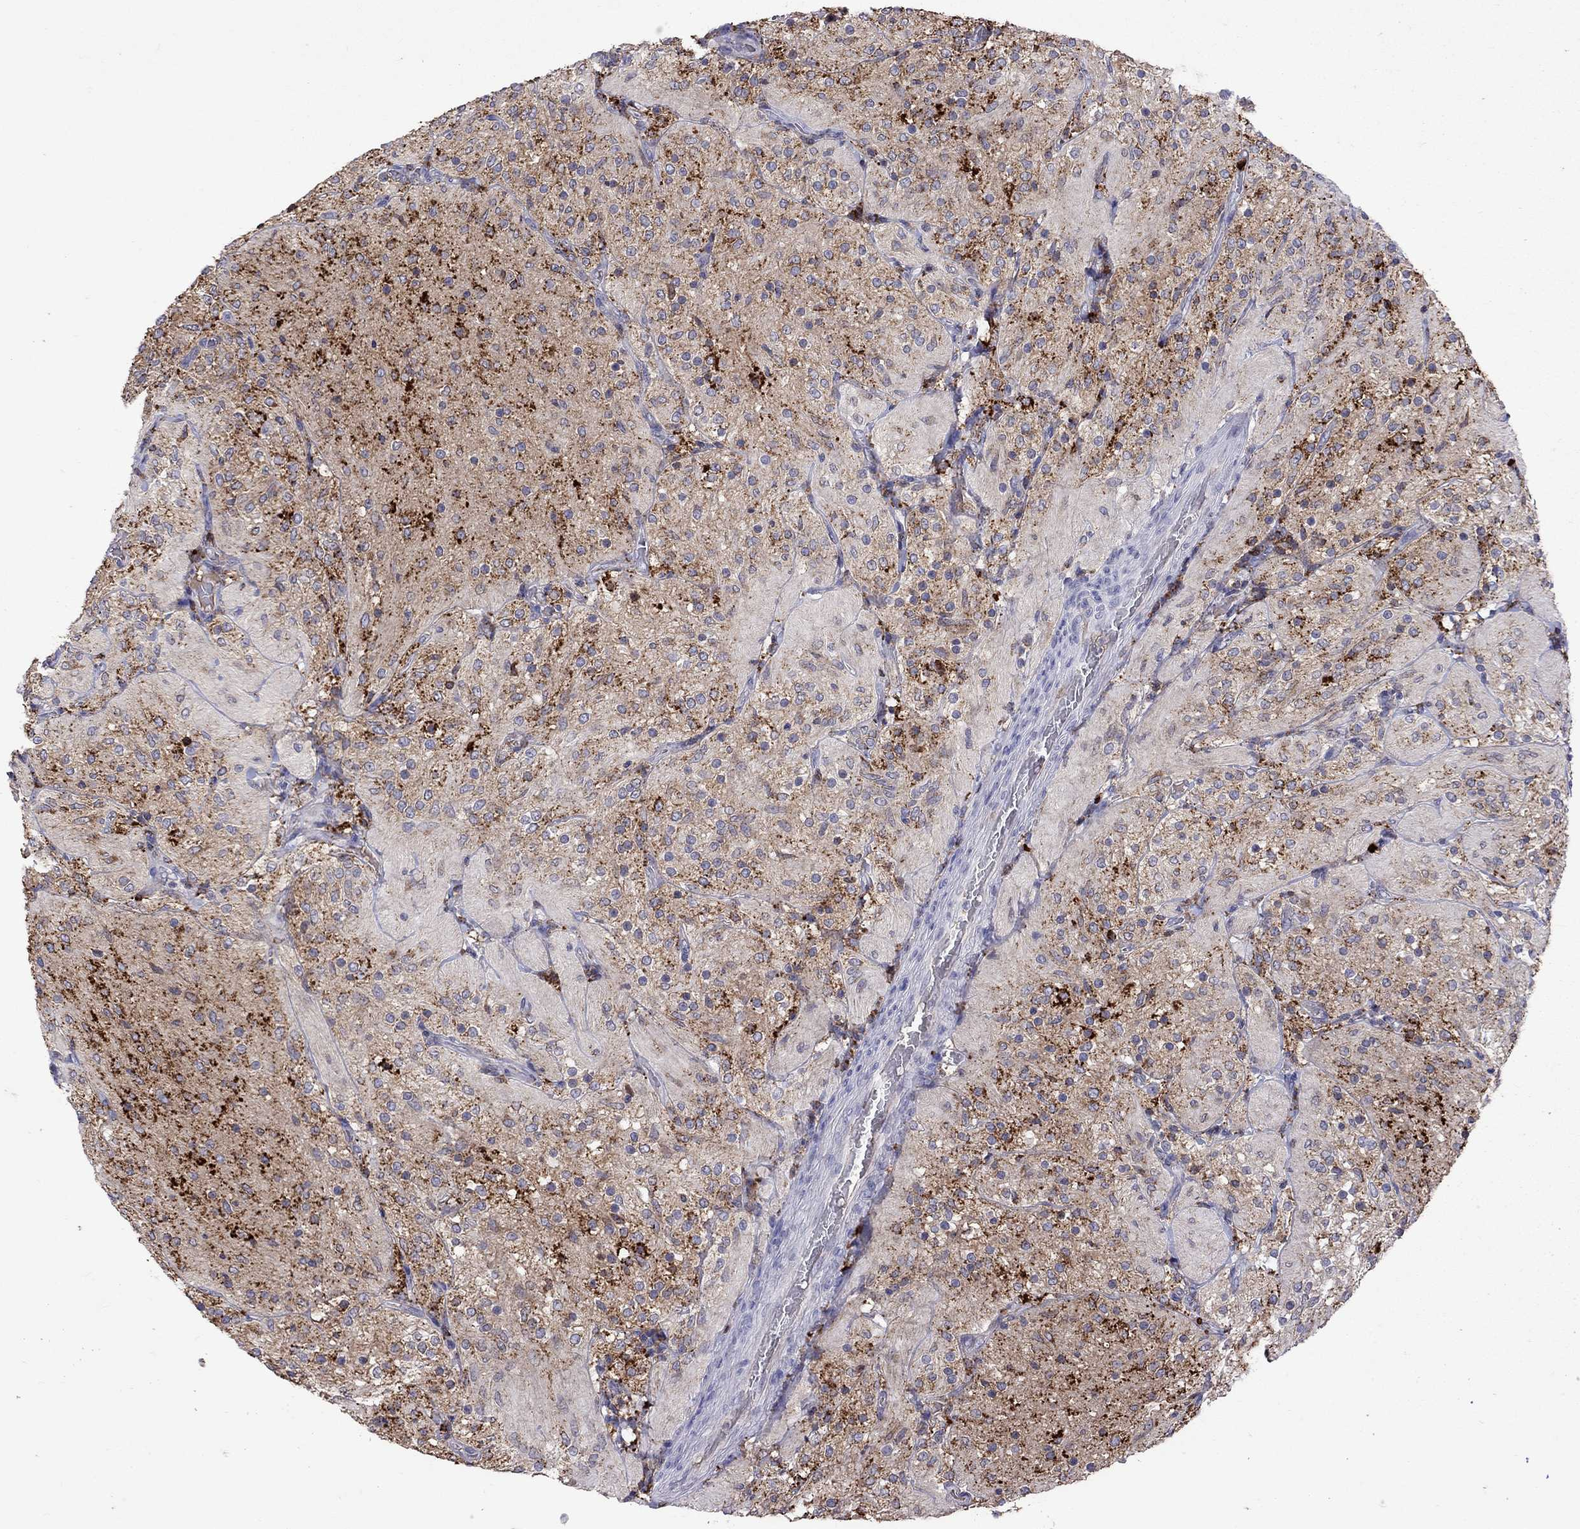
{"staining": {"intensity": "negative", "quantity": "none", "location": "none"}, "tissue": "glioma", "cell_type": "Tumor cells", "image_type": "cancer", "snomed": [{"axis": "morphology", "description": "Glioma, malignant, Low grade"}, {"axis": "topography", "description": "Brain"}], "caption": "Tumor cells show no significant protein staining in glioma.", "gene": "SERPINA3", "patient": {"sex": "male", "age": 3}}